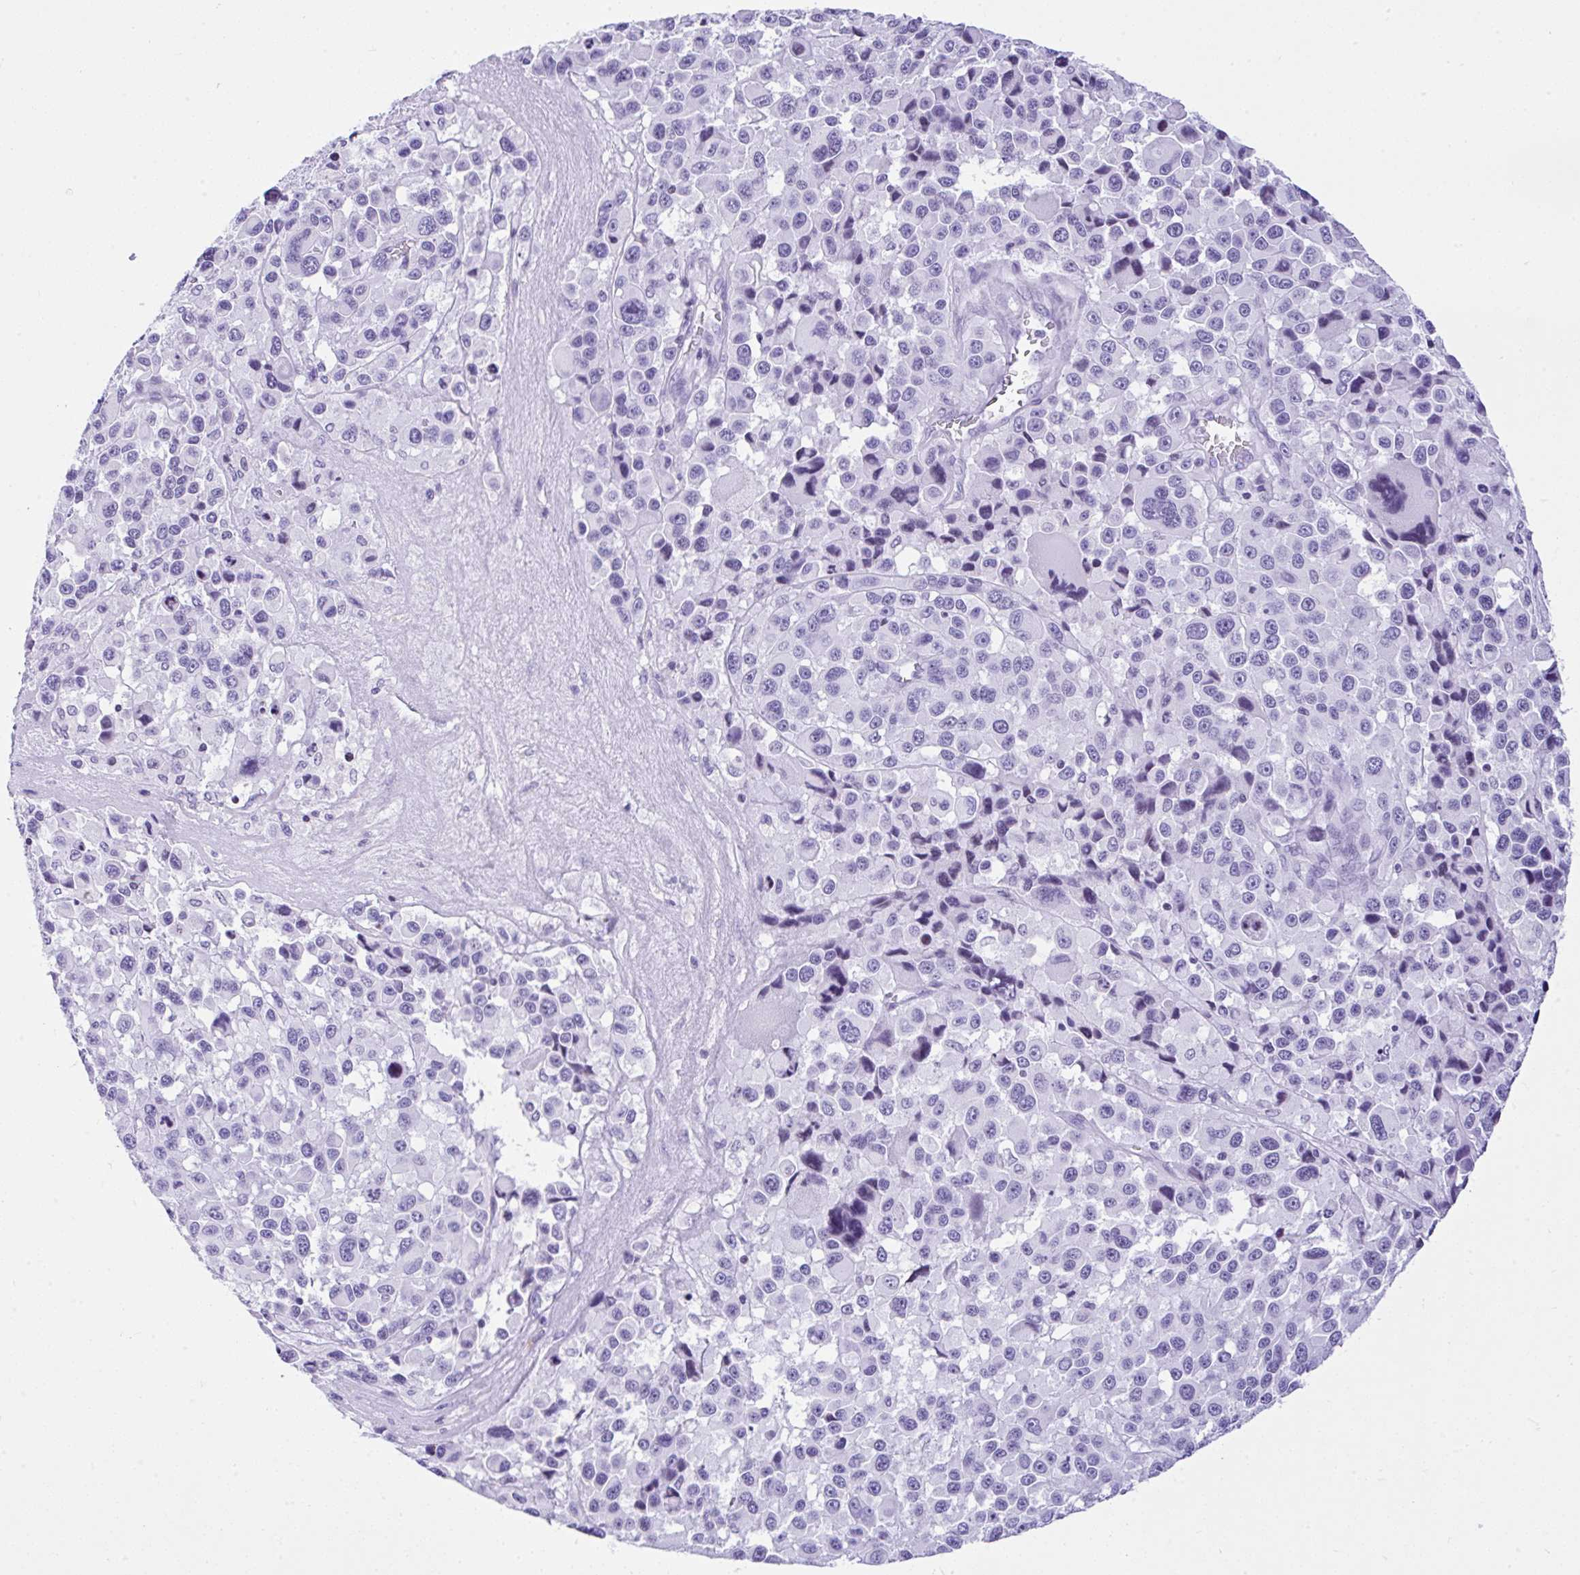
{"staining": {"intensity": "negative", "quantity": "none", "location": "none"}, "tissue": "melanoma", "cell_type": "Tumor cells", "image_type": "cancer", "snomed": [{"axis": "morphology", "description": "Malignant melanoma, Metastatic site"}, {"axis": "topography", "description": "Lymph node"}], "caption": "Immunohistochemical staining of malignant melanoma (metastatic site) displays no significant positivity in tumor cells.", "gene": "KRT27", "patient": {"sex": "female", "age": 65}}